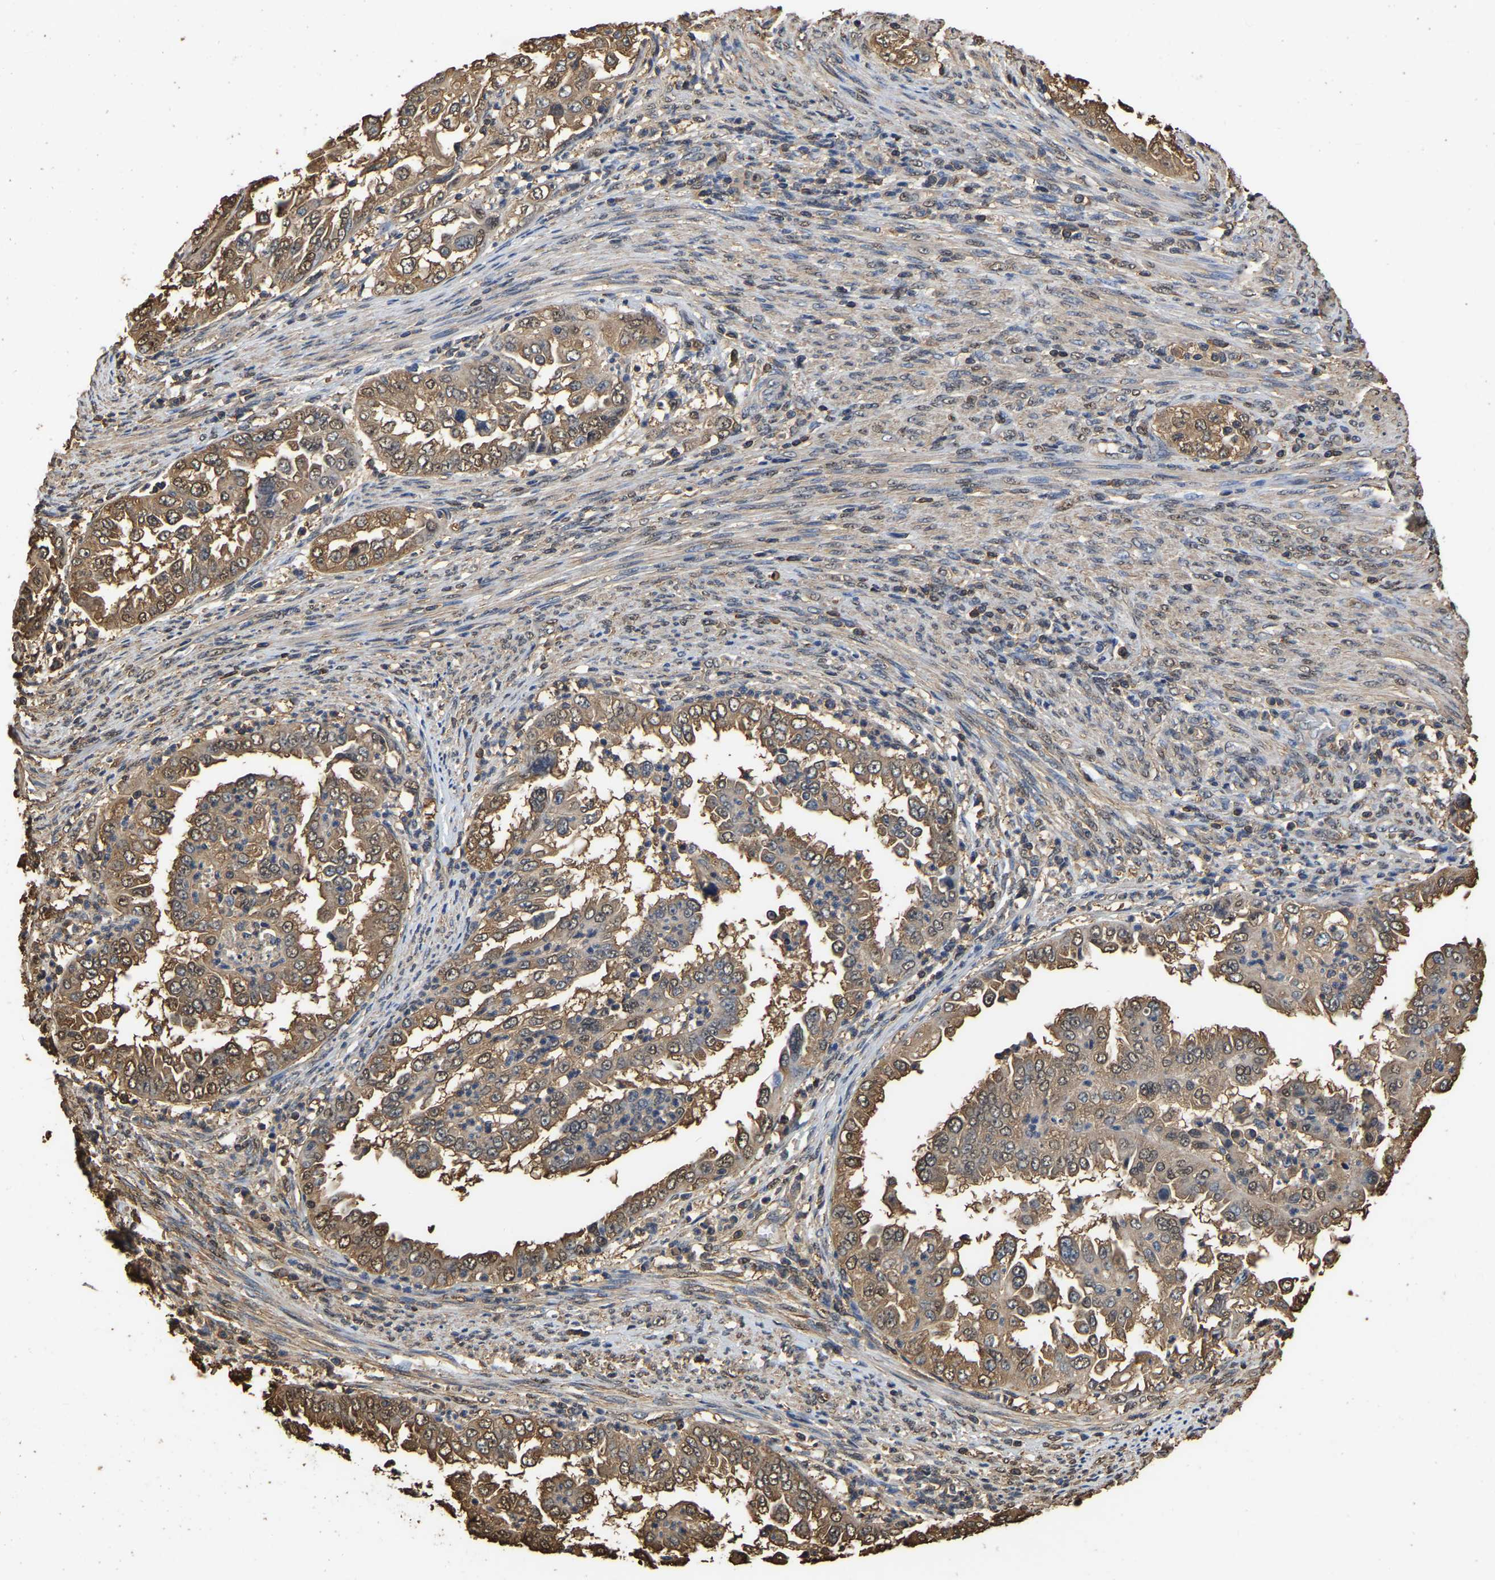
{"staining": {"intensity": "moderate", "quantity": ">75%", "location": "cytoplasmic/membranous"}, "tissue": "endometrial cancer", "cell_type": "Tumor cells", "image_type": "cancer", "snomed": [{"axis": "morphology", "description": "Adenocarcinoma, NOS"}, {"axis": "topography", "description": "Endometrium"}], "caption": "Immunohistochemical staining of human endometrial cancer exhibits medium levels of moderate cytoplasmic/membranous positivity in approximately >75% of tumor cells. Immunohistochemistry stains the protein of interest in brown and the nuclei are stained blue.", "gene": "LDHB", "patient": {"sex": "female", "age": 85}}